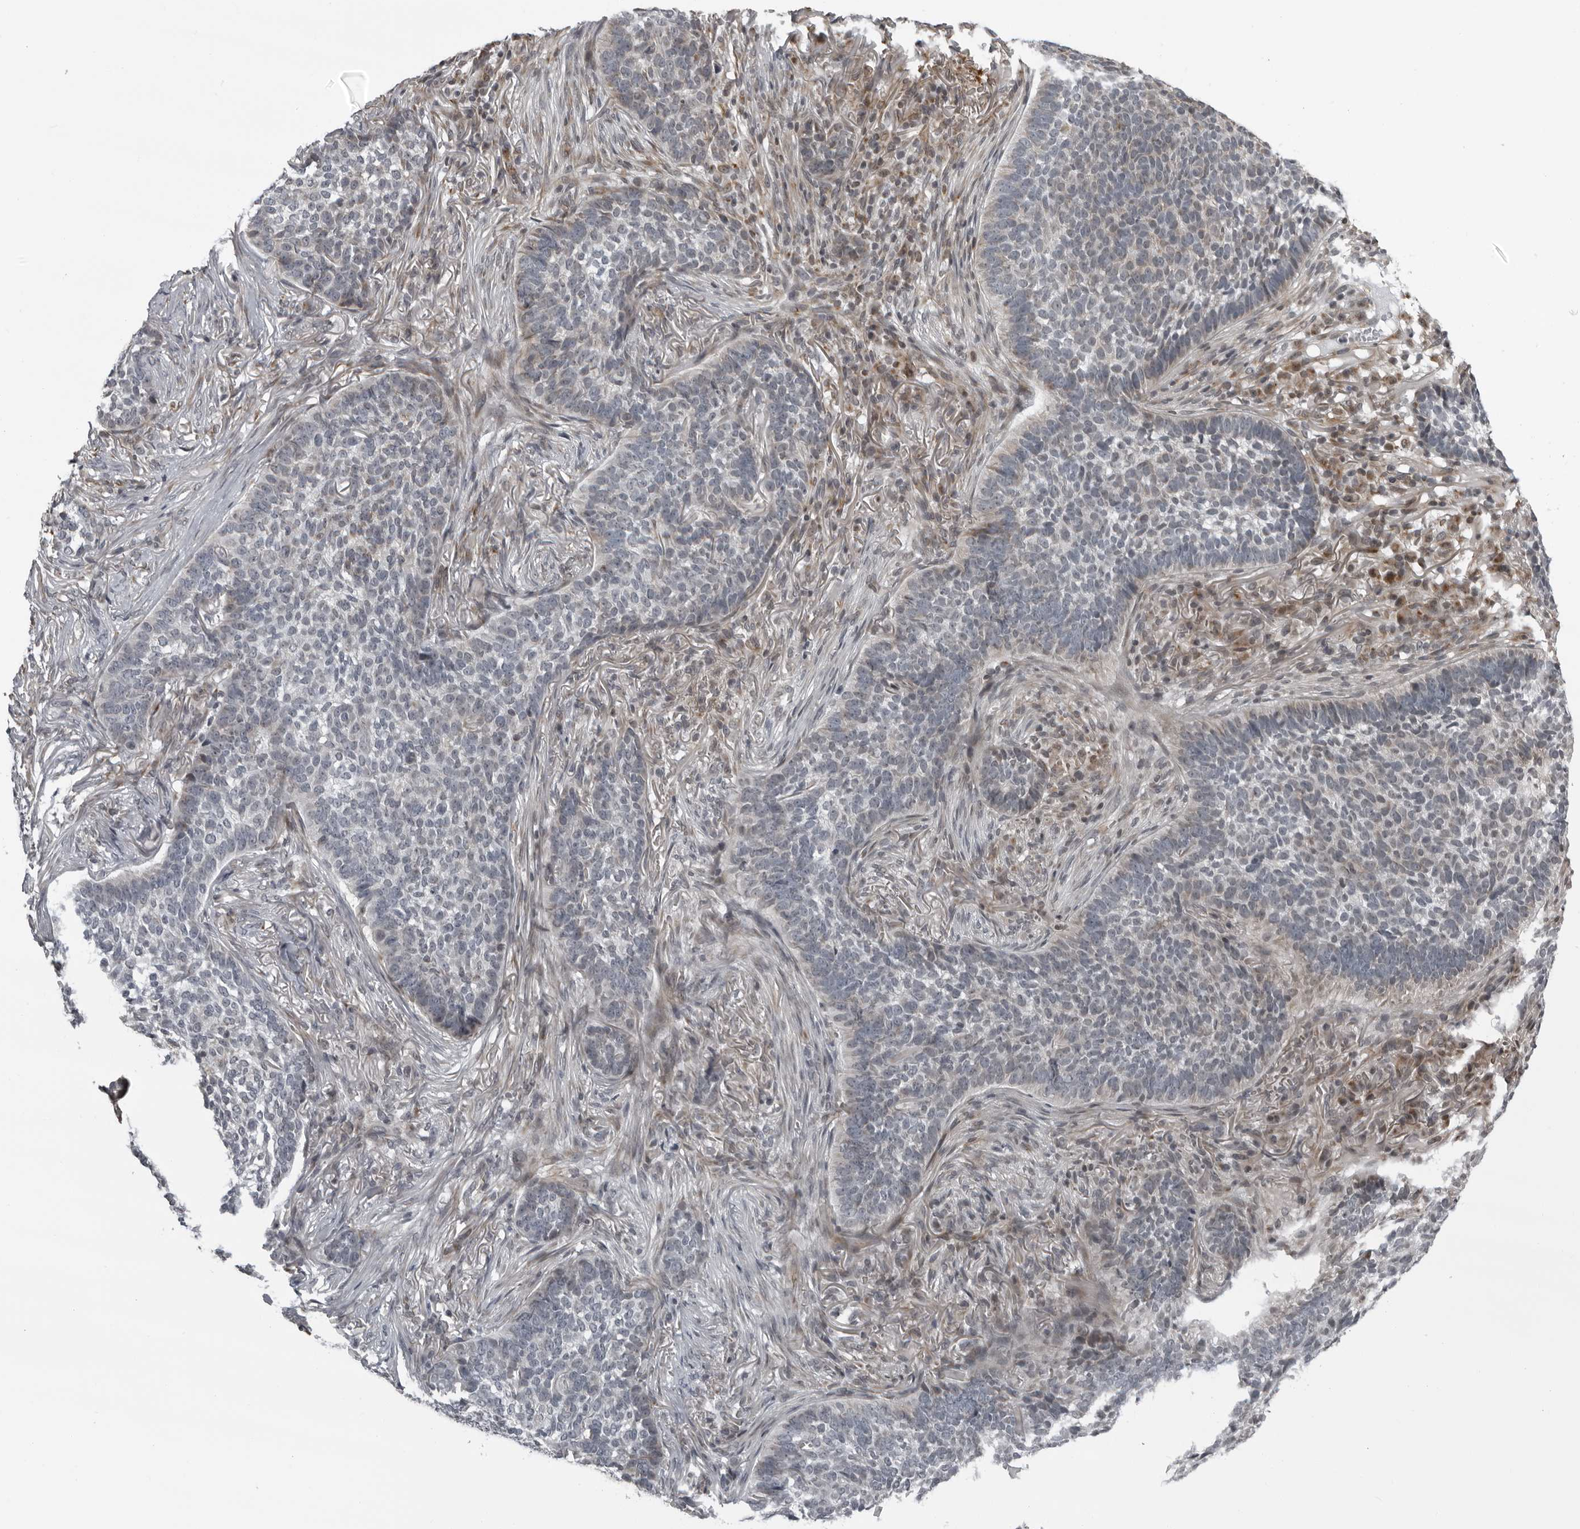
{"staining": {"intensity": "negative", "quantity": "none", "location": "none"}, "tissue": "skin cancer", "cell_type": "Tumor cells", "image_type": "cancer", "snomed": [{"axis": "morphology", "description": "Basal cell carcinoma"}, {"axis": "topography", "description": "Skin"}], "caption": "Basal cell carcinoma (skin) was stained to show a protein in brown. There is no significant positivity in tumor cells.", "gene": "RTCA", "patient": {"sex": "male", "age": 85}}